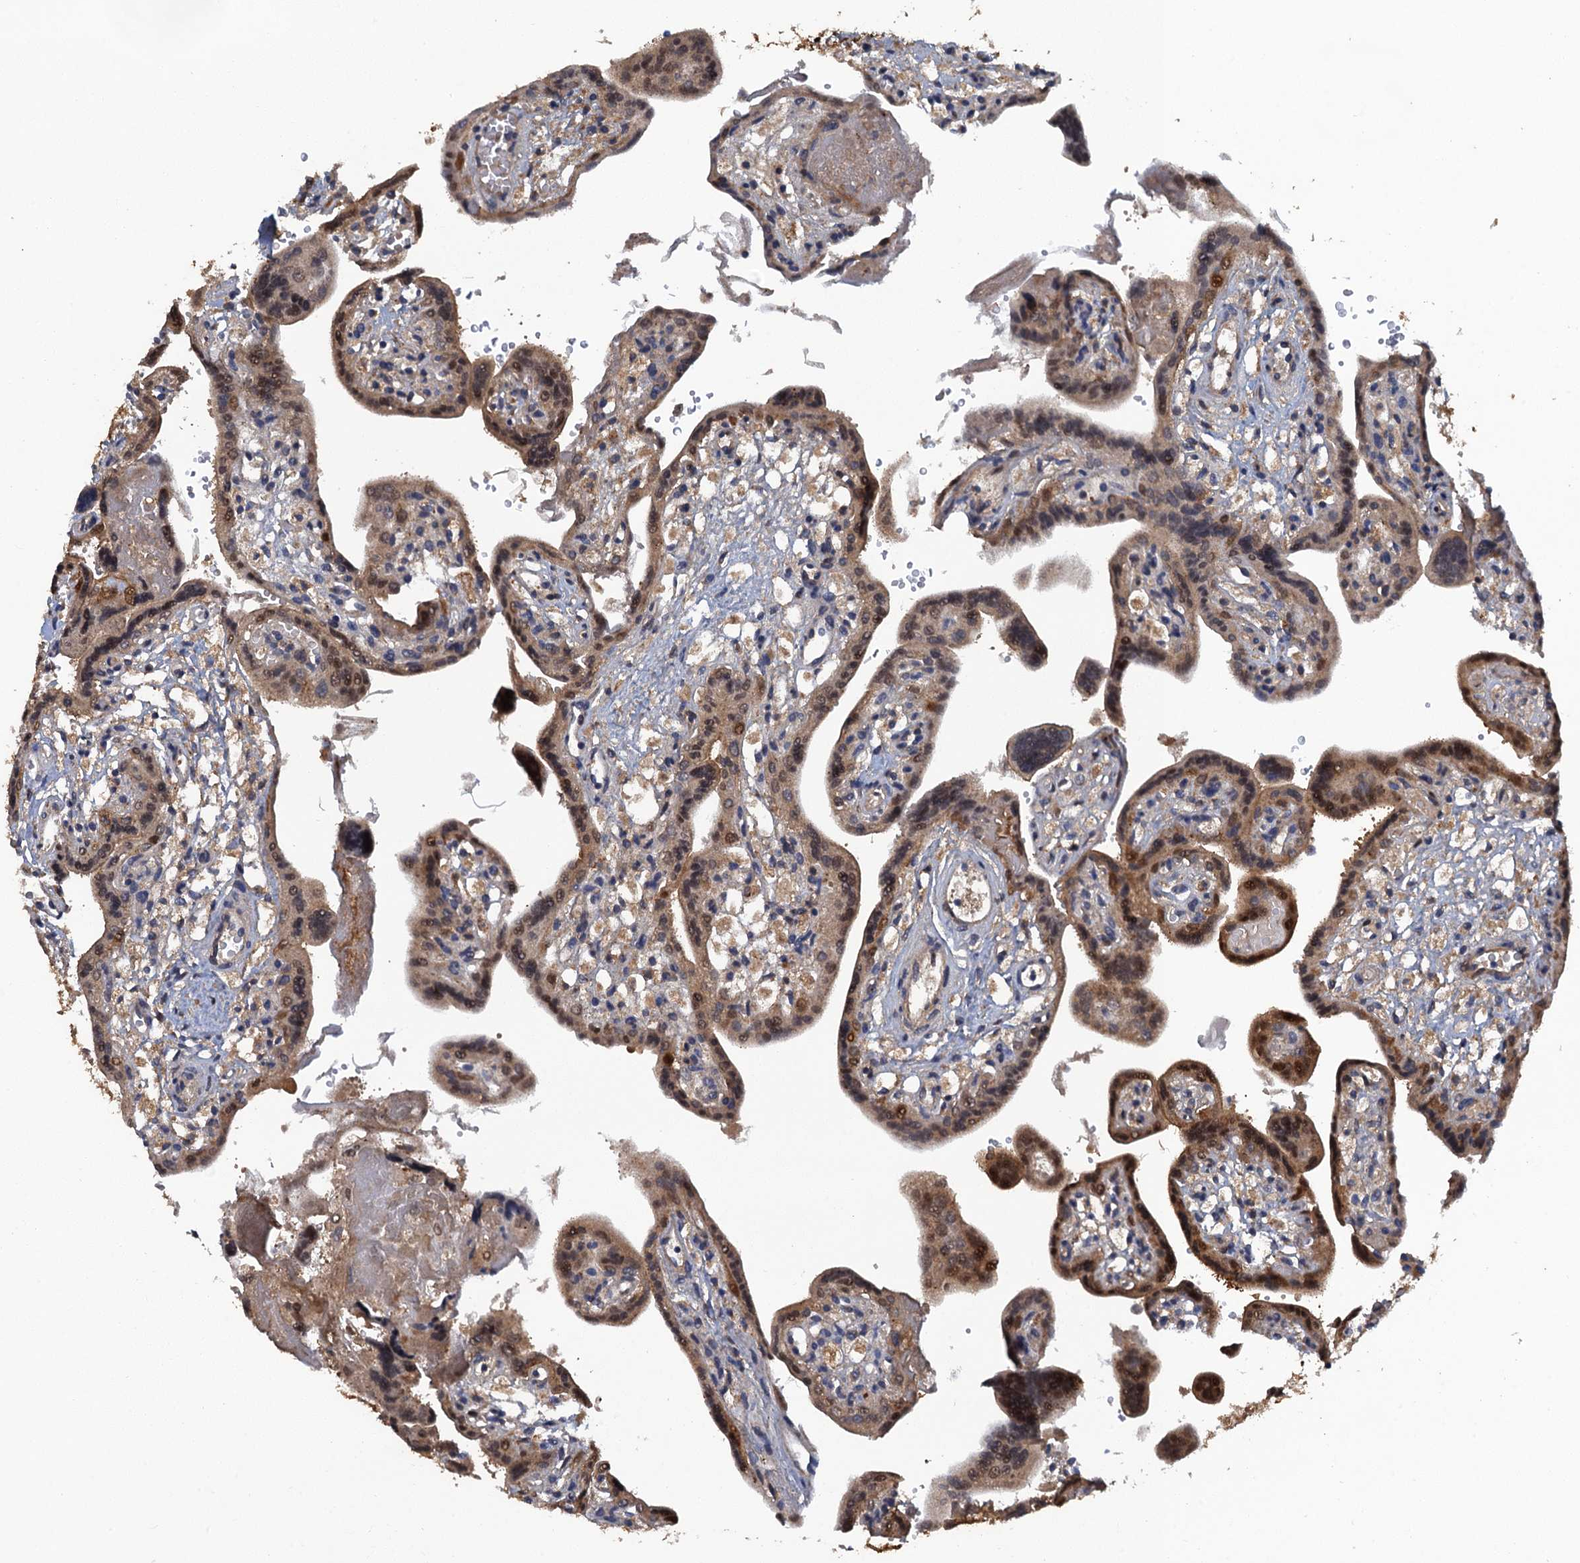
{"staining": {"intensity": "moderate", "quantity": ">75%", "location": "cytoplasmic/membranous"}, "tissue": "placenta", "cell_type": "Trophoblastic cells", "image_type": "normal", "snomed": [{"axis": "morphology", "description": "Normal tissue, NOS"}, {"axis": "topography", "description": "Placenta"}], "caption": "Human placenta stained with a protein marker demonstrates moderate staining in trophoblastic cells.", "gene": "HAPLN3", "patient": {"sex": "female", "age": 37}}